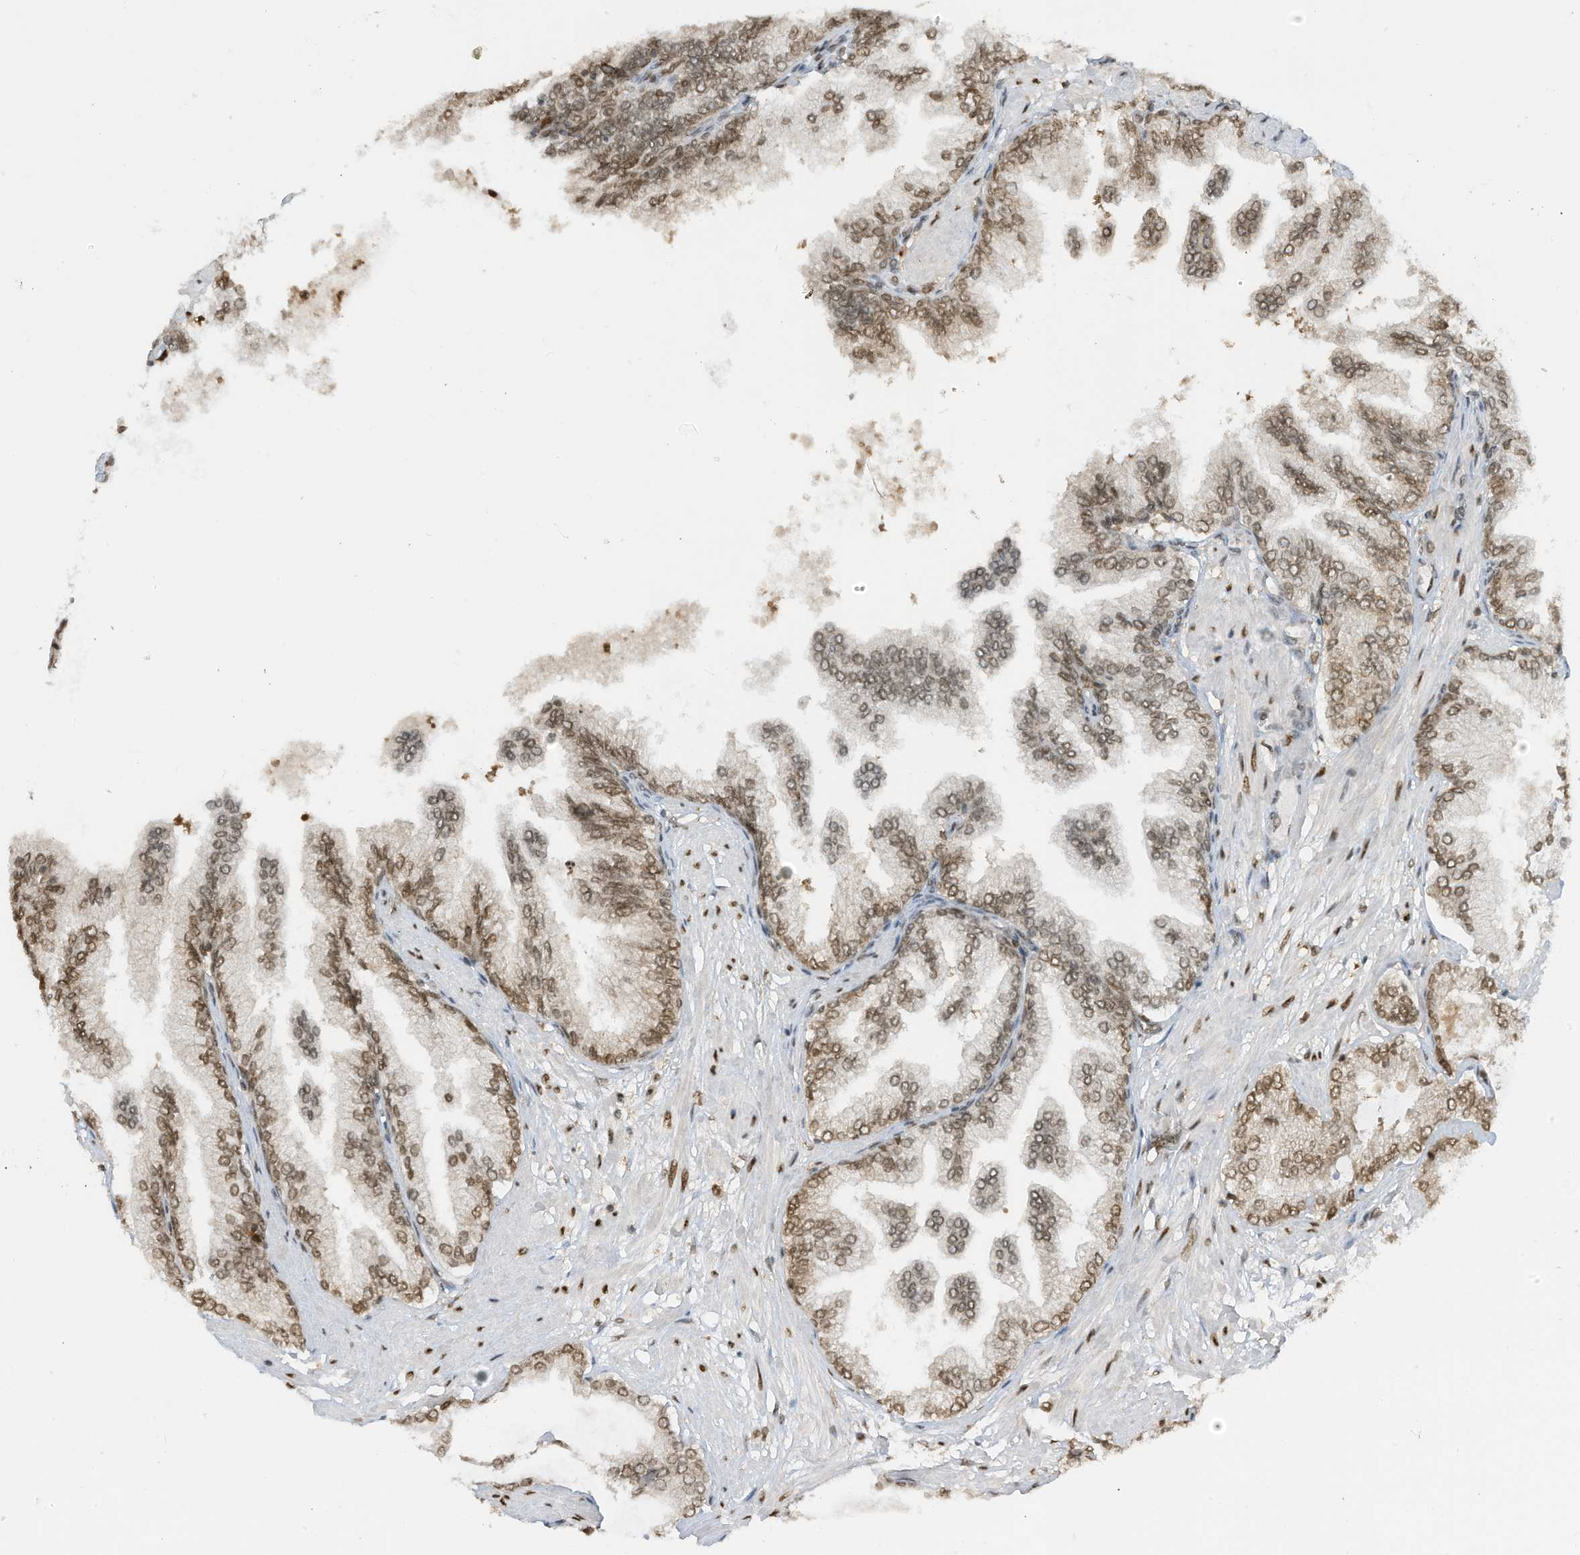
{"staining": {"intensity": "moderate", "quantity": "25%-75%", "location": "nuclear"}, "tissue": "prostate cancer", "cell_type": "Tumor cells", "image_type": "cancer", "snomed": [{"axis": "morphology", "description": "Adenocarcinoma, Low grade"}, {"axis": "topography", "description": "Prostate"}], "caption": "Adenocarcinoma (low-grade) (prostate) stained with a brown dye displays moderate nuclear positive positivity in approximately 25%-75% of tumor cells.", "gene": "KPNB1", "patient": {"sex": "male", "age": 63}}